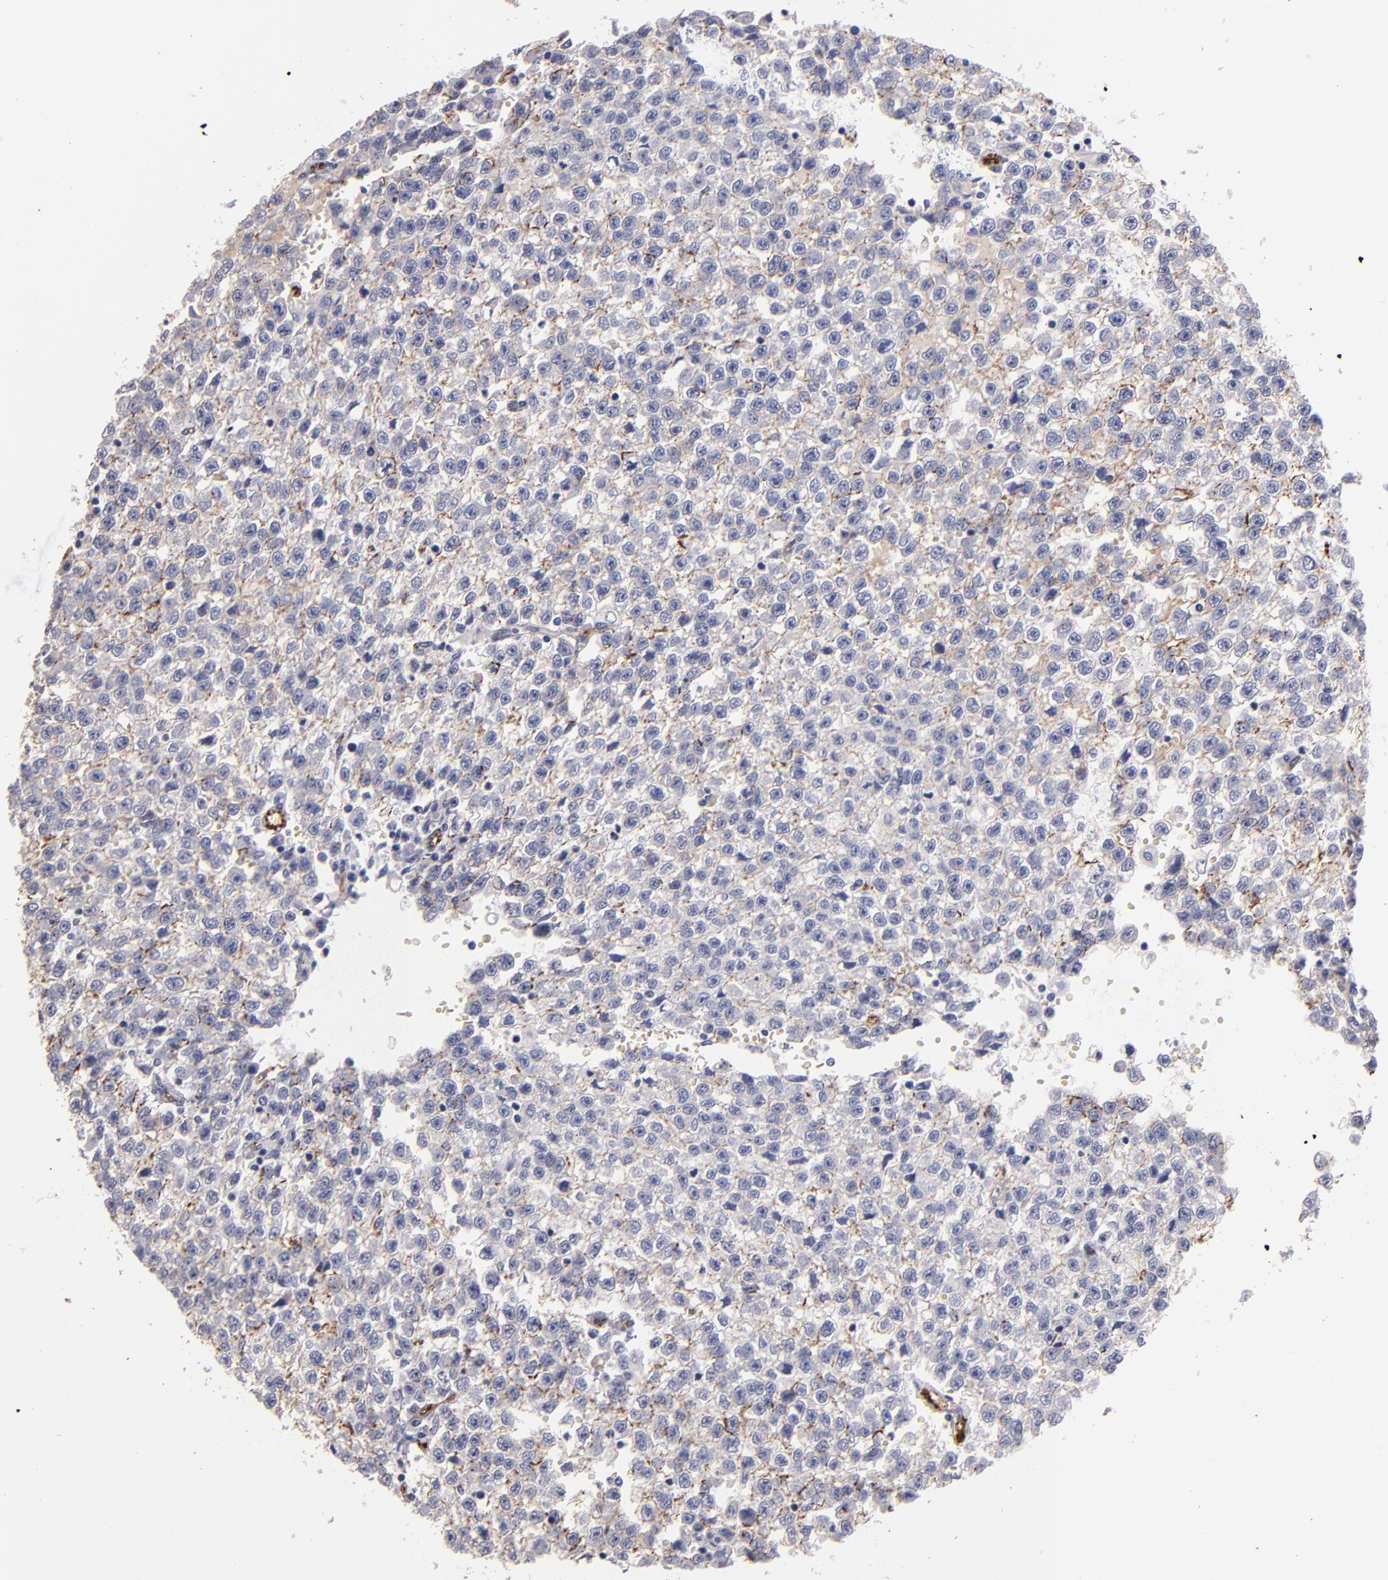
{"staining": {"intensity": "weak", "quantity": "<25%", "location": "cytoplasmic/membranous"}, "tissue": "testis cancer", "cell_type": "Tumor cells", "image_type": "cancer", "snomed": [{"axis": "morphology", "description": "Seminoma, NOS"}, {"axis": "topography", "description": "Testis"}], "caption": "IHC of human seminoma (testis) displays no expression in tumor cells.", "gene": "CLDN5", "patient": {"sex": "male", "age": 35}}